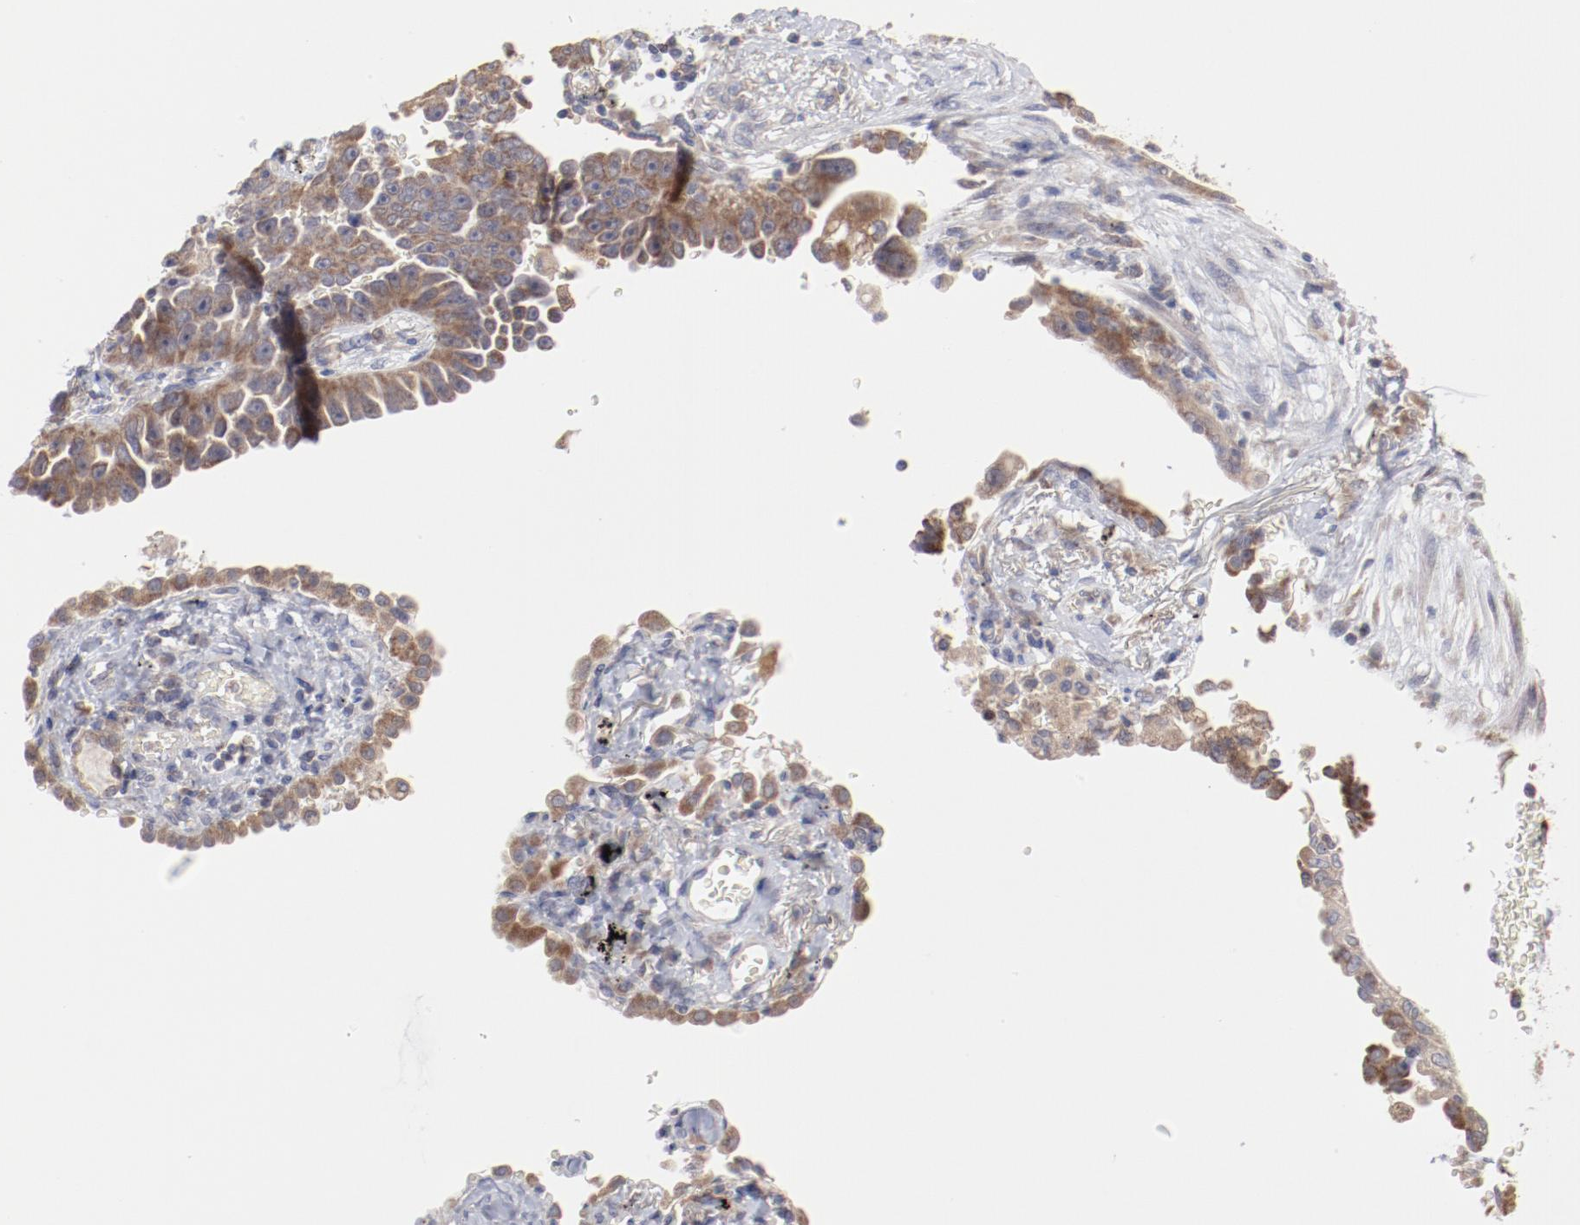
{"staining": {"intensity": "moderate", "quantity": ">75%", "location": "cytoplasmic/membranous"}, "tissue": "lung cancer", "cell_type": "Tumor cells", "image_type": "cancer", "snomed": [{"axis": "morphology", "description": "Adenocarcinoma, NOS"}, {"axis": "topography", "description": "Lung"}], "caption": "Protein staining shows moderate cytoplasmic/membranous expression in about >75% of tumor cells in lung cancer. Using DAB (brown) and hematoxylin (blue) stains, captured at high magnification using brightfield microscopy.", "gene": "PPFIBP2", "patient": {"sex": "female", "age": 64}}